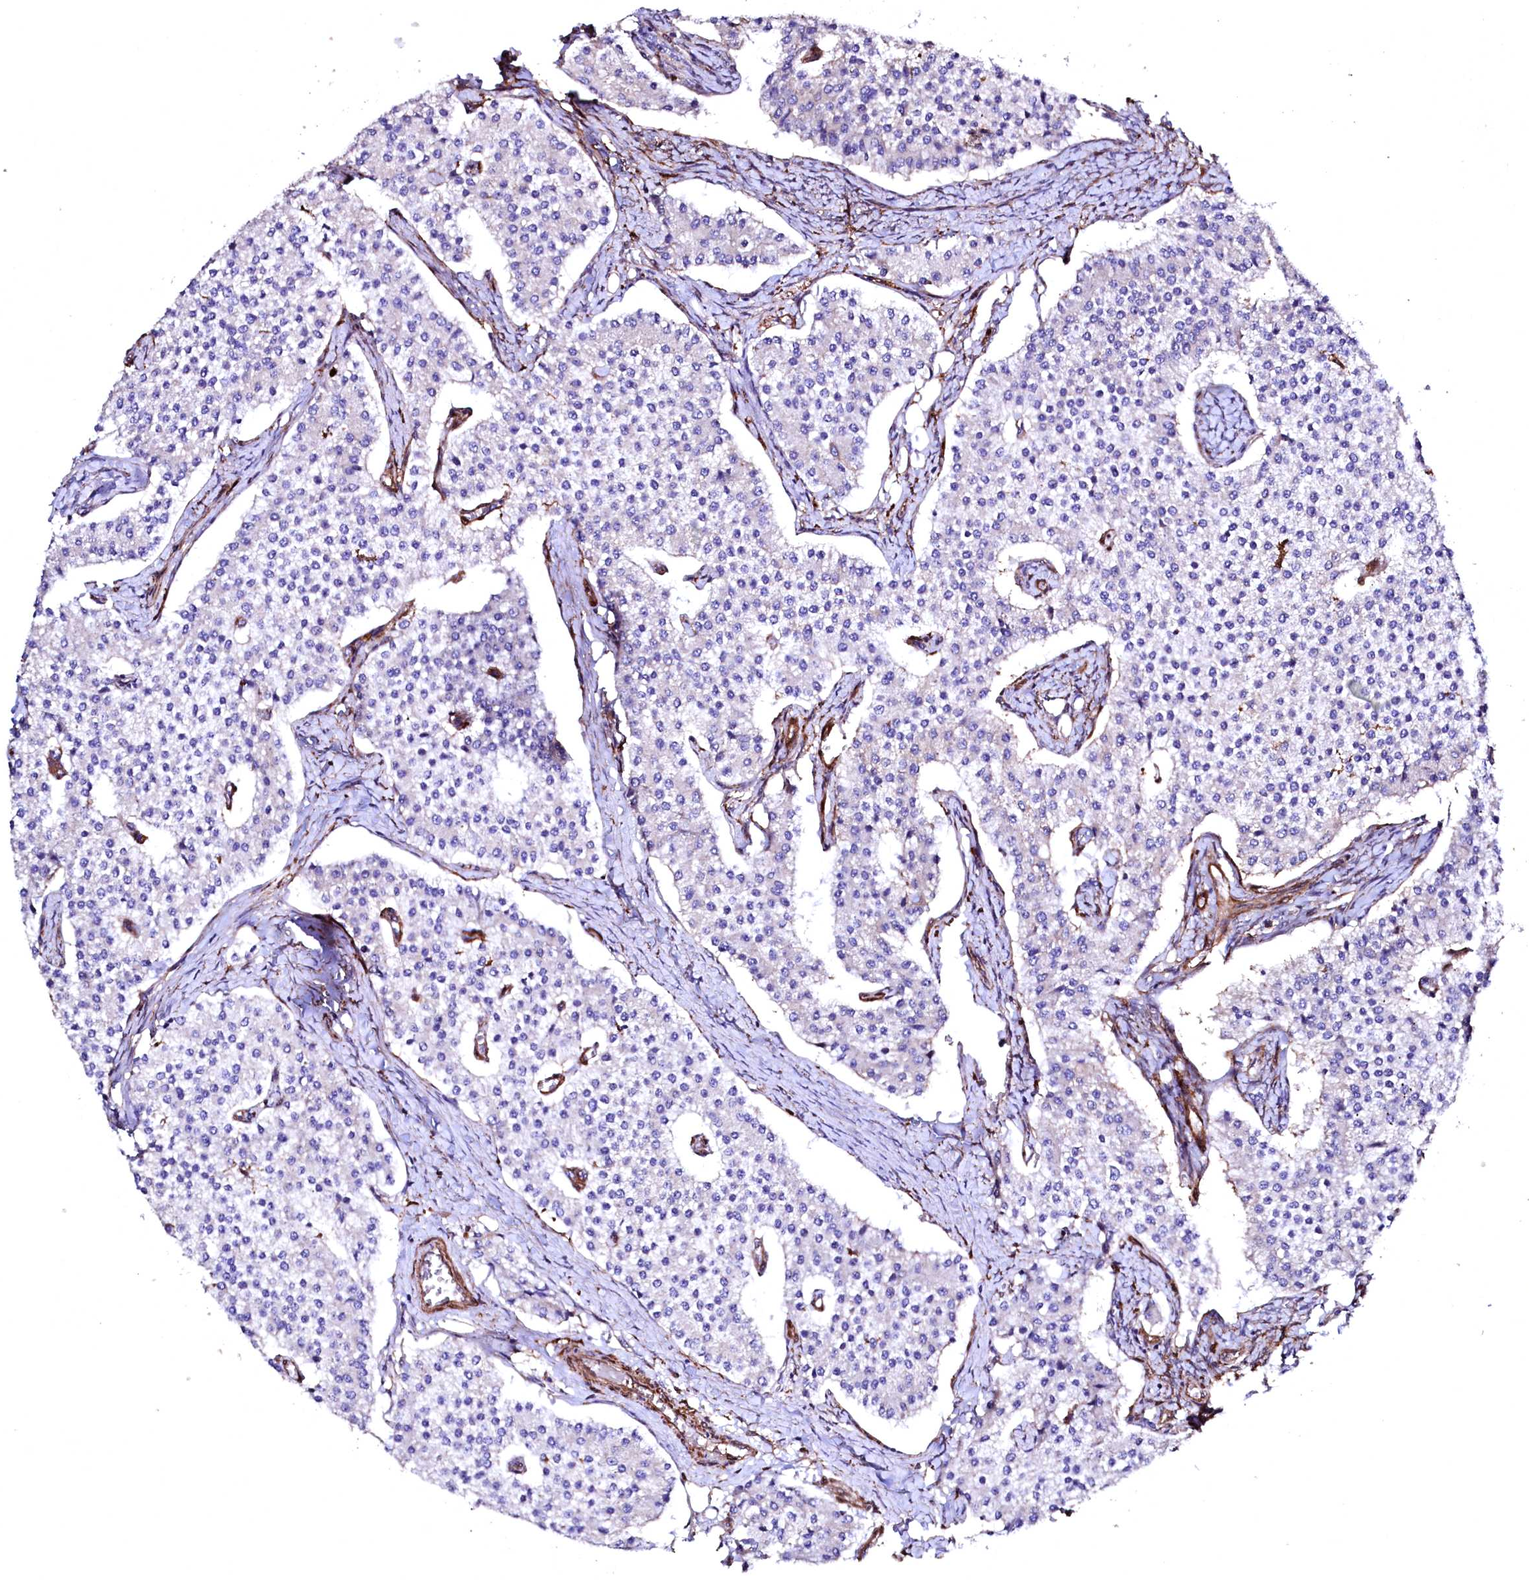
{"staining": {"intensity": "negative", "quantity": "none", "location": "none"}, "tissue": "carcinoid", "cell_type": "Tumor cells", "image_type": "cancer", "snomed": [{"axis": "morphology", "description": "Carcinoid, malignant, NOS"}, {"axis": "topography", "description": "Colon"}], "caption": "DAB immunohistochemical staining of human carcinoid exhibits no significant staining in tumor cells. (IHC, brightfield microscopy, high magnification).", "gene": "STAMBPL1", "patient": {"sex": "female", "age": 52}}